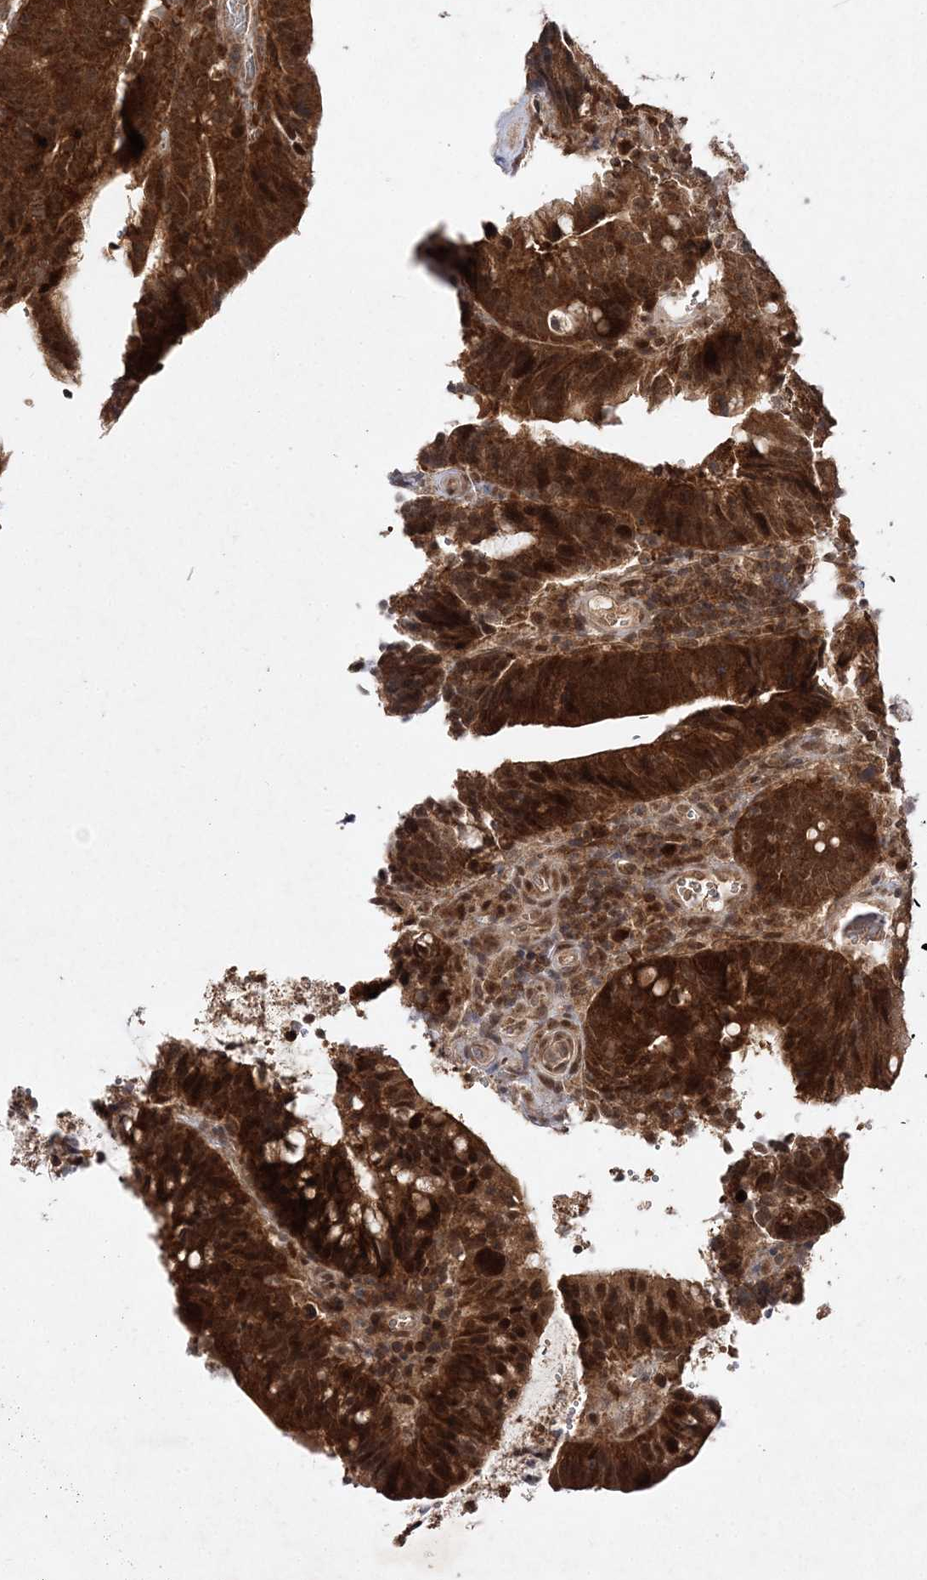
{"staining": {"intensity": "strong", "quantity": ">75%", "location": "cytoplasmic/membranous,nuclear"}, "tissue": "colorectal cancer", "cell_type": "Tumor cells", "image_type": "cancer", "snomed": [{"axis": "morphology", "description": "Adenocarcinoma, NOS"}, {"axis": "topography", "description": "Colon"}], "caption": "High-magnification brightfield microscopy of colorectal cancer stained with DAB (brown) and counterstained with hematoxylin (blue). tumor cells exhibit strong cytoplasmic/membranous and nuclear expression is present in approximately>75% of cells.", "gene": "NIF3L1", "patient": {"sex": "female", "age": 66}}